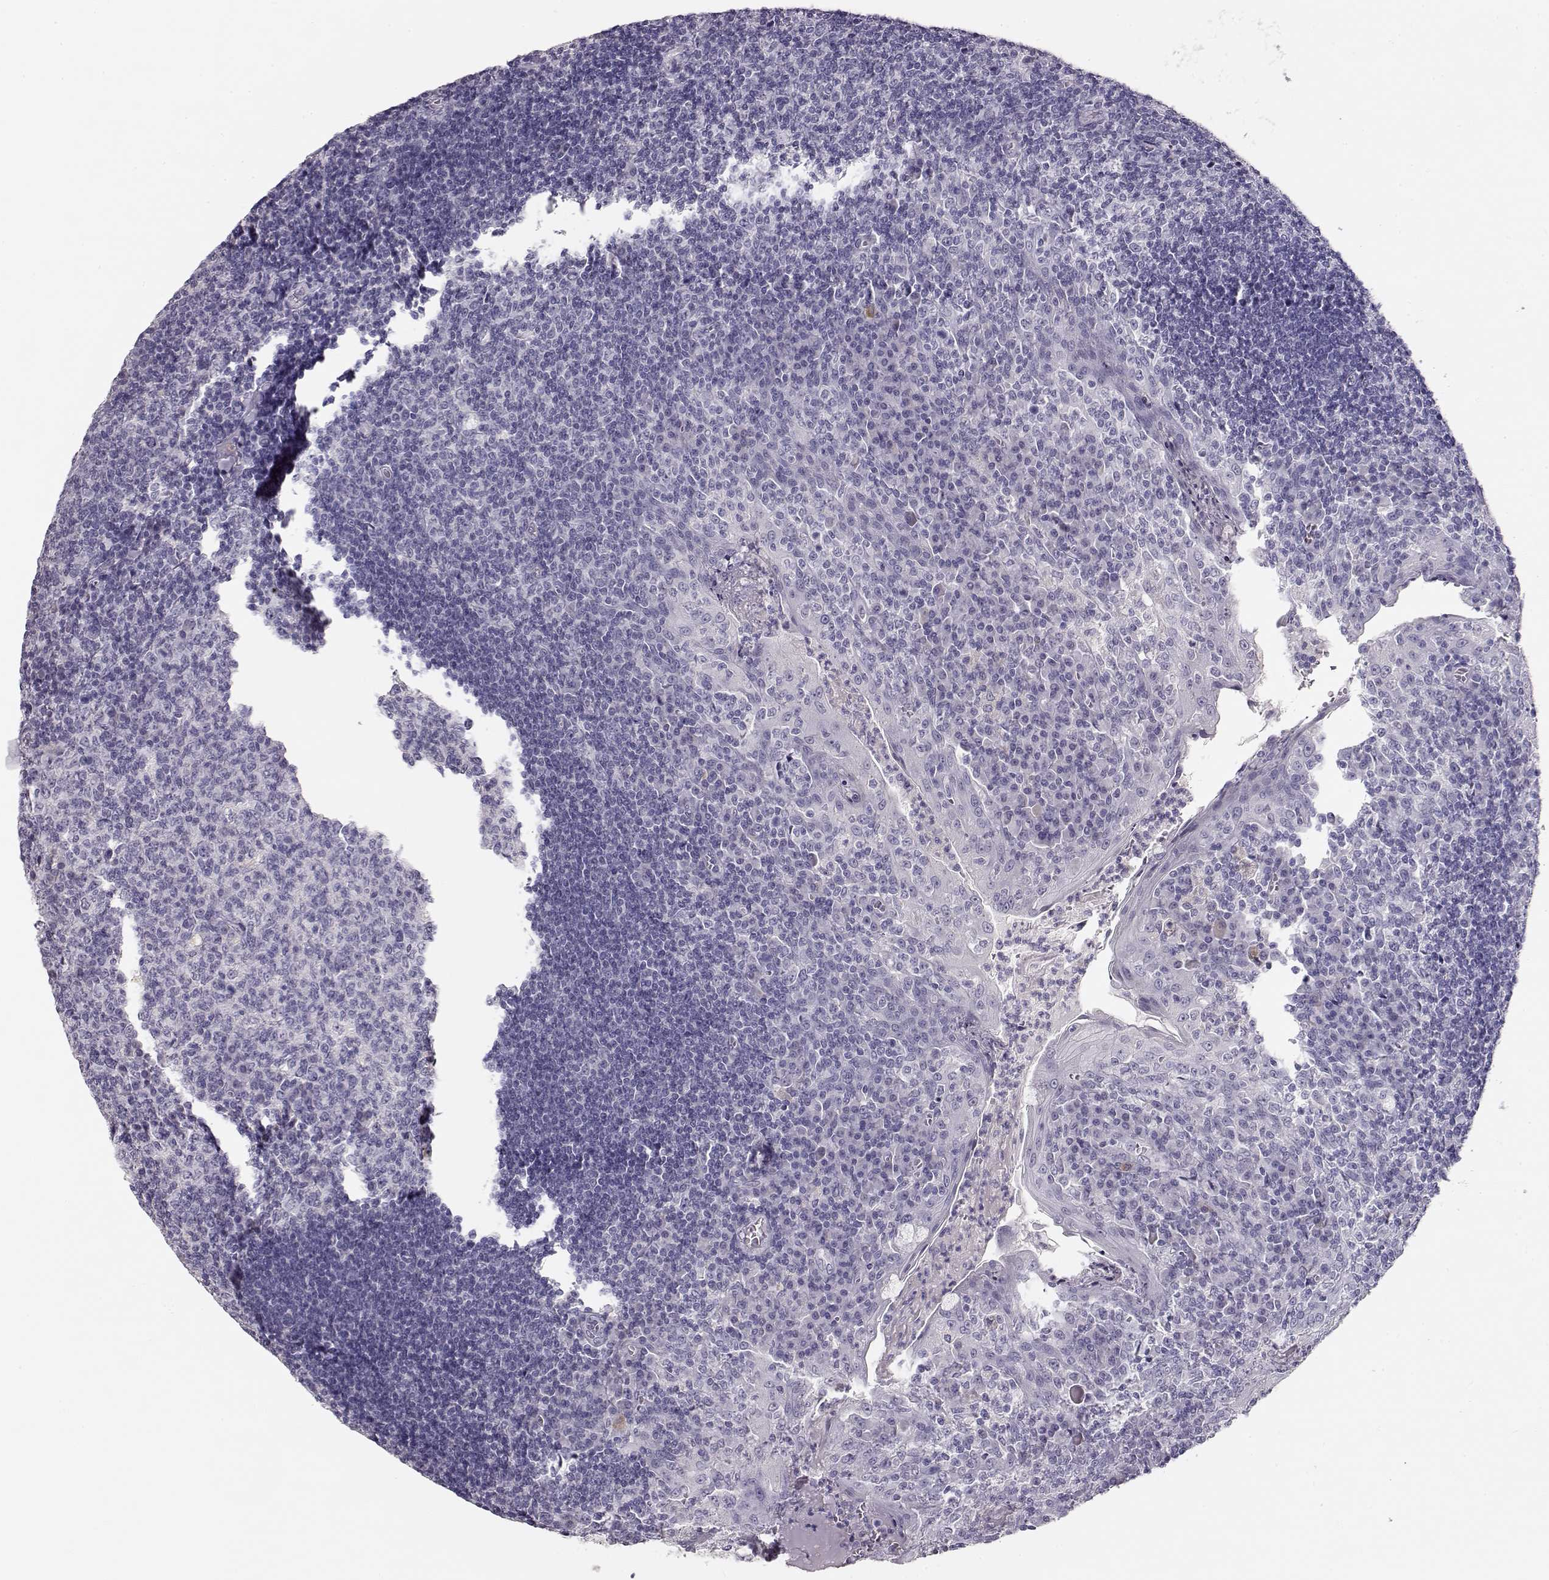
{"staining": {"intensity": "negative", "quantity": "none", "location": "none"}, "tissue": "tonsil", "cell_type": "Germinal center cells", "image_type": "normal", "snomed": [{"axis": "morphology", "description": "Normal tissue, NOS"}, {"axis": "topography", "description": "Tonsil"}], "caption": "The immunohistochemistry (IHC) image has no significant staining in germinal center cells of tonsil.", "gene": "MAGEC1", "patient": {"sex": "female", "age": 12}}